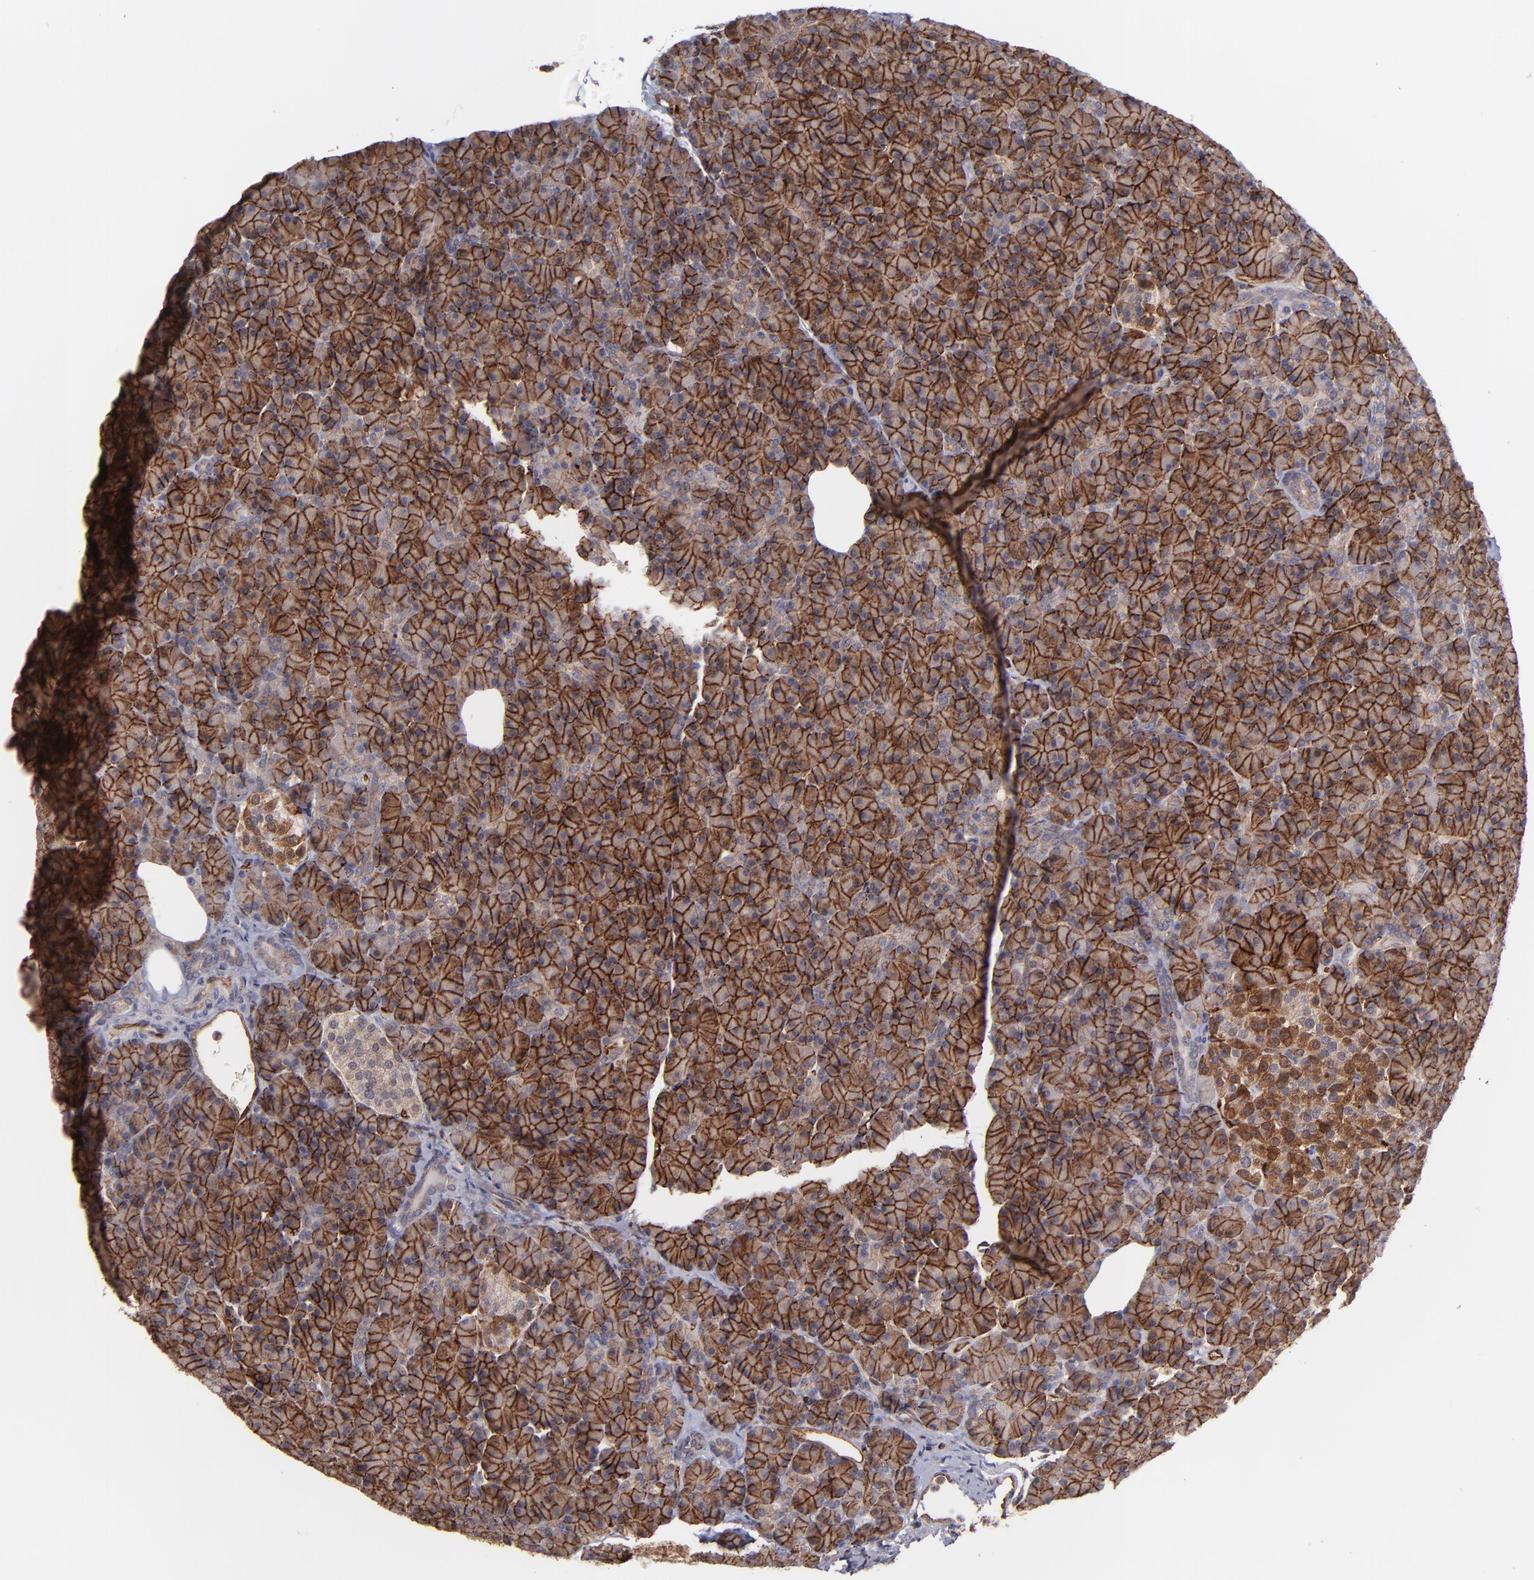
{"staining": {"intensity": "strong", "quantity": ">75%", "location": "cytoplasmic/membranous"}, "tissue": "pancreas", "cell_type": "Exocrine glandular cells", "image_type": "normal", "snomed": [{"axis": "morphology", "description": "Normal tissue, NOS"}, {"axis": "topography", "description": "Pancreas"}], "caption": "Benign pancreas displays strong cytoplasmic/membranous positivity in approximately >75% of exocrine glandular cells (DAB (3,3'-diaminobenzidine) = brown stain, brightfield microscopy at high magnification)..", "gene": "ICAM1", "patient": {"sex": "female", "age": 43}}